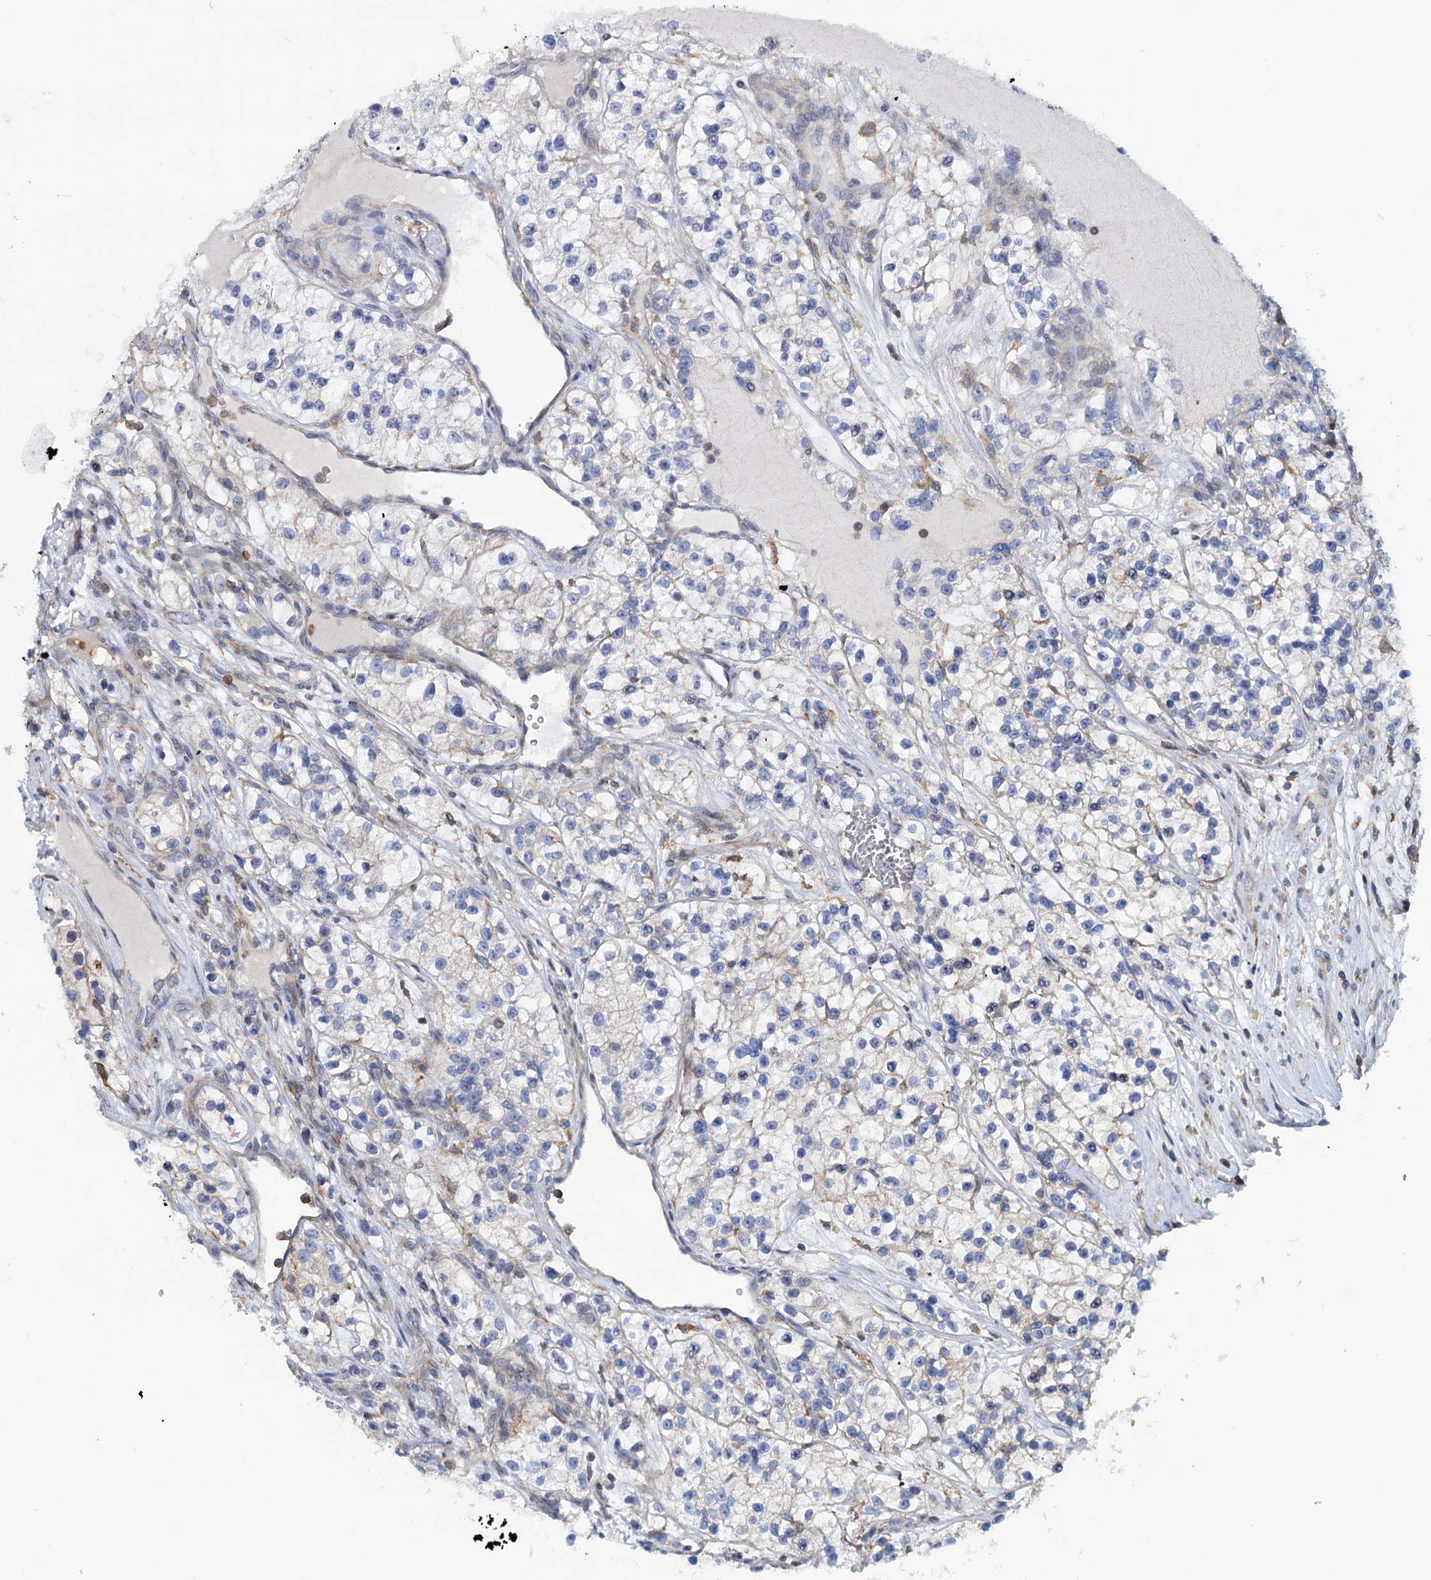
{"staining": {"intensity": "negative", "quantity": "none", "location": "none"}, "tissue": "renal cancer", "cell_type": "Tumor cells", "image_type": "cancer", "snomed": [{"axis": "morphology", "description": "Adenocarcinoma, NOS"}, {"axis": "topography", "description": "Kidney"}], "caption": "Human renal cancer stained for a protein using IHC exhibits no staining in tumor cells.", "gene": "LRCH4", "patient": {"sex": "female", "age": 57}}